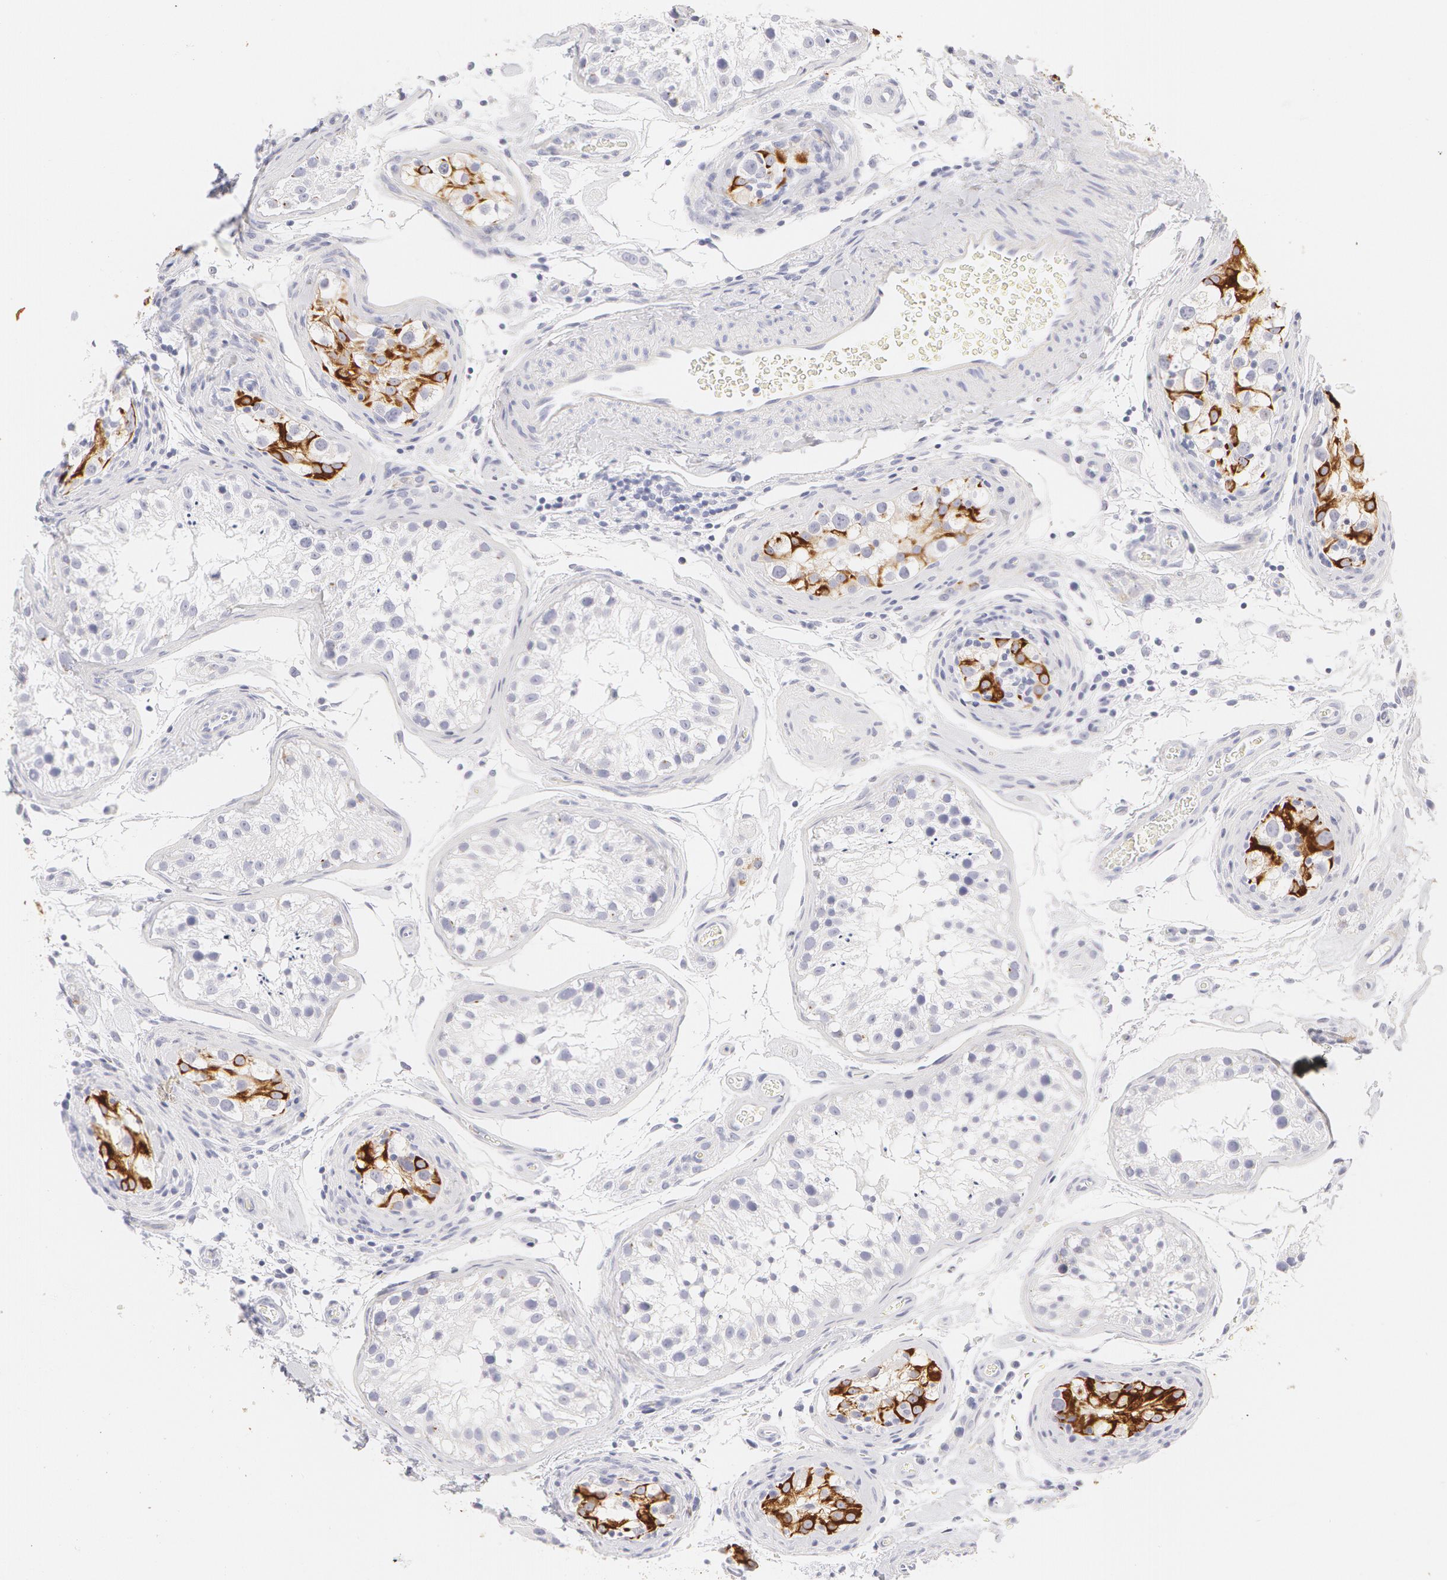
{"staining": {"intensity": "negative", "quantity": "none", "location": "none"}, "tissue": "testis", "cell_type": "Cells in seminiferous ducts", "image_type": "normal", "snomed": [{"axis": "morphology", "description": "Normal tissue, NOS"}, {"axis": "topography", "description": "Testis"}], "caption": "IHC histopathology image of unremarkable testis stained for a protein (brown), which reveals no expression in cells in seminiferous ducts. (DAB (3,3'-diaminobenzidine) immunohistochemistry, high magnification).", "gene": "KRT8", "patient": {"sex": "male", "age": 24}}